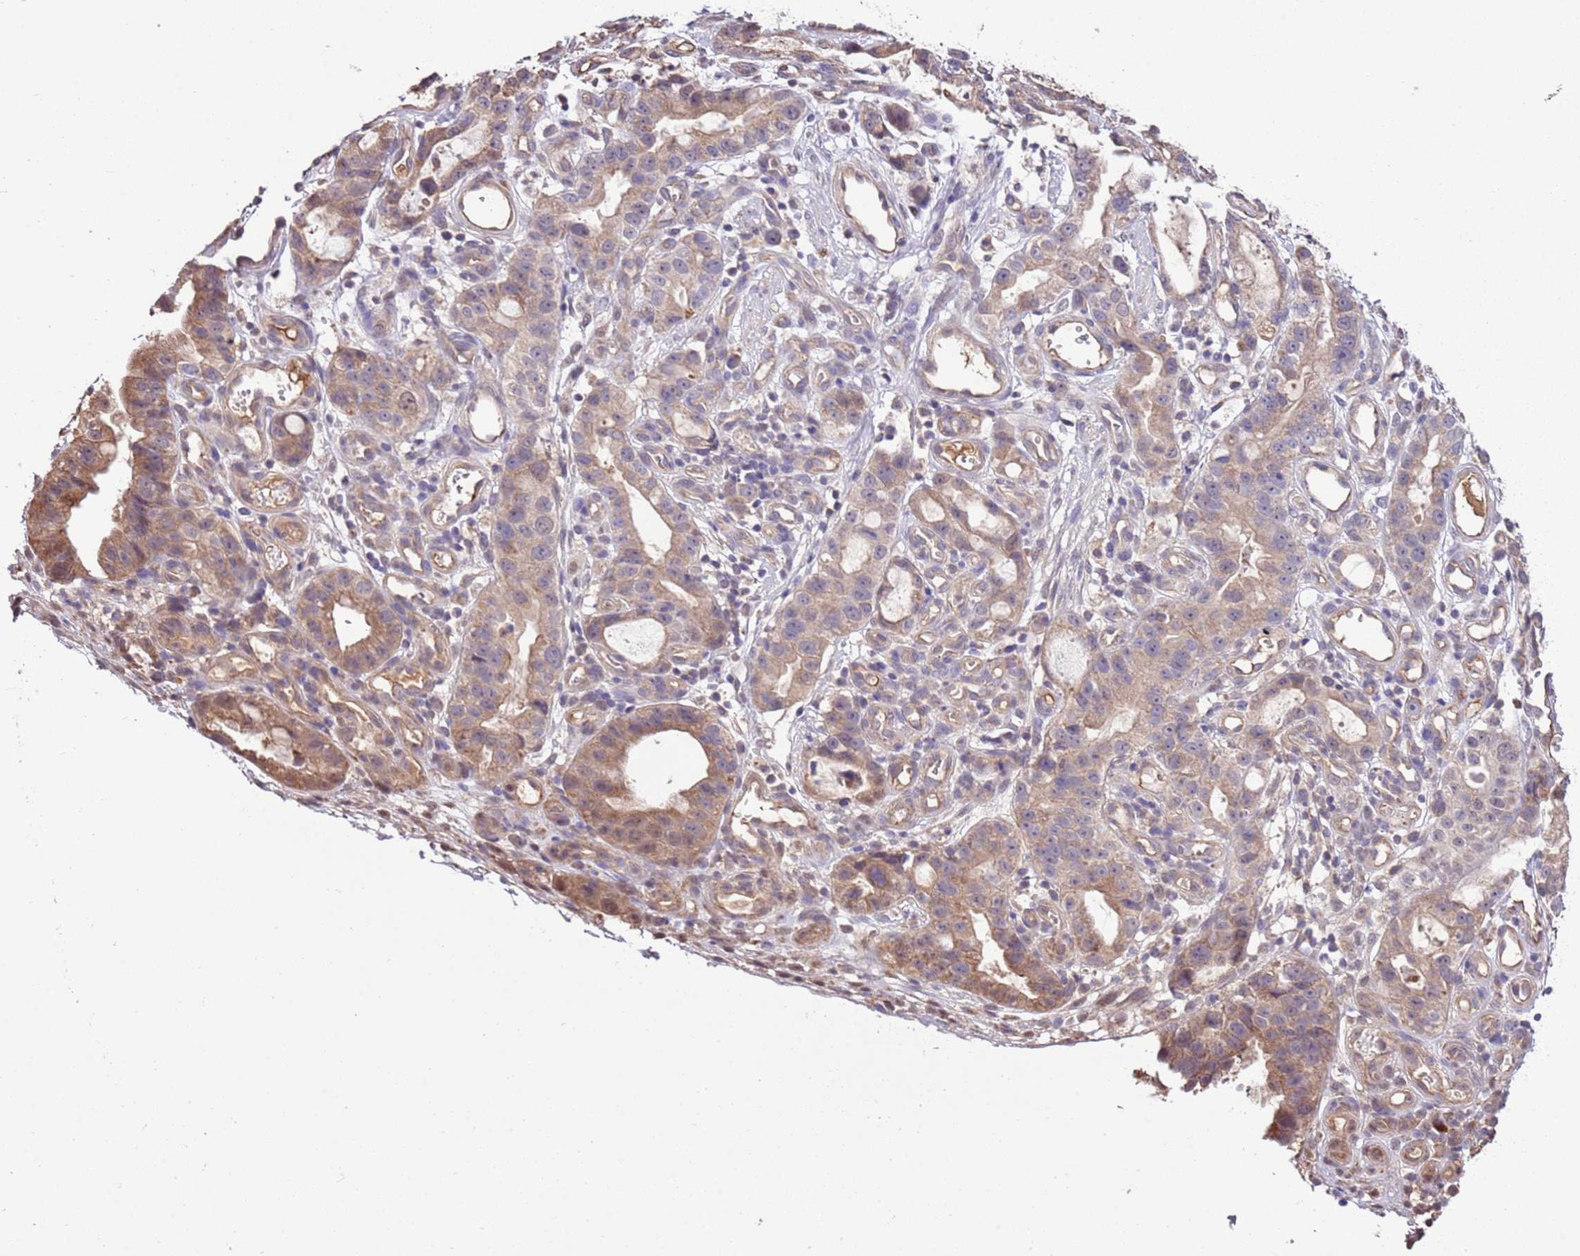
{"staining": {"intensity": "moderate", "quantity": "25%-75%", "location": "cytoplasmic/membranous"}, "tissue": "stomach cancer", "cell_type": "Tumor cells", "image_type": "cancer", "snomed": [{"axis": "morphology", "description": "Adenocarcinoma, NOS"}, {"axis": "topography", "description": "Stomach"}], "caption": "This image shows stomach cancer stained with immunohistochemistry to label a protein in brown. The cytoplasmic/membranous of tumor cells show moderate positivity for the protein. Nuclei are counter-stained blue.", "gene": "BBS5", "patient": {"sex": "male", "age": 55}}